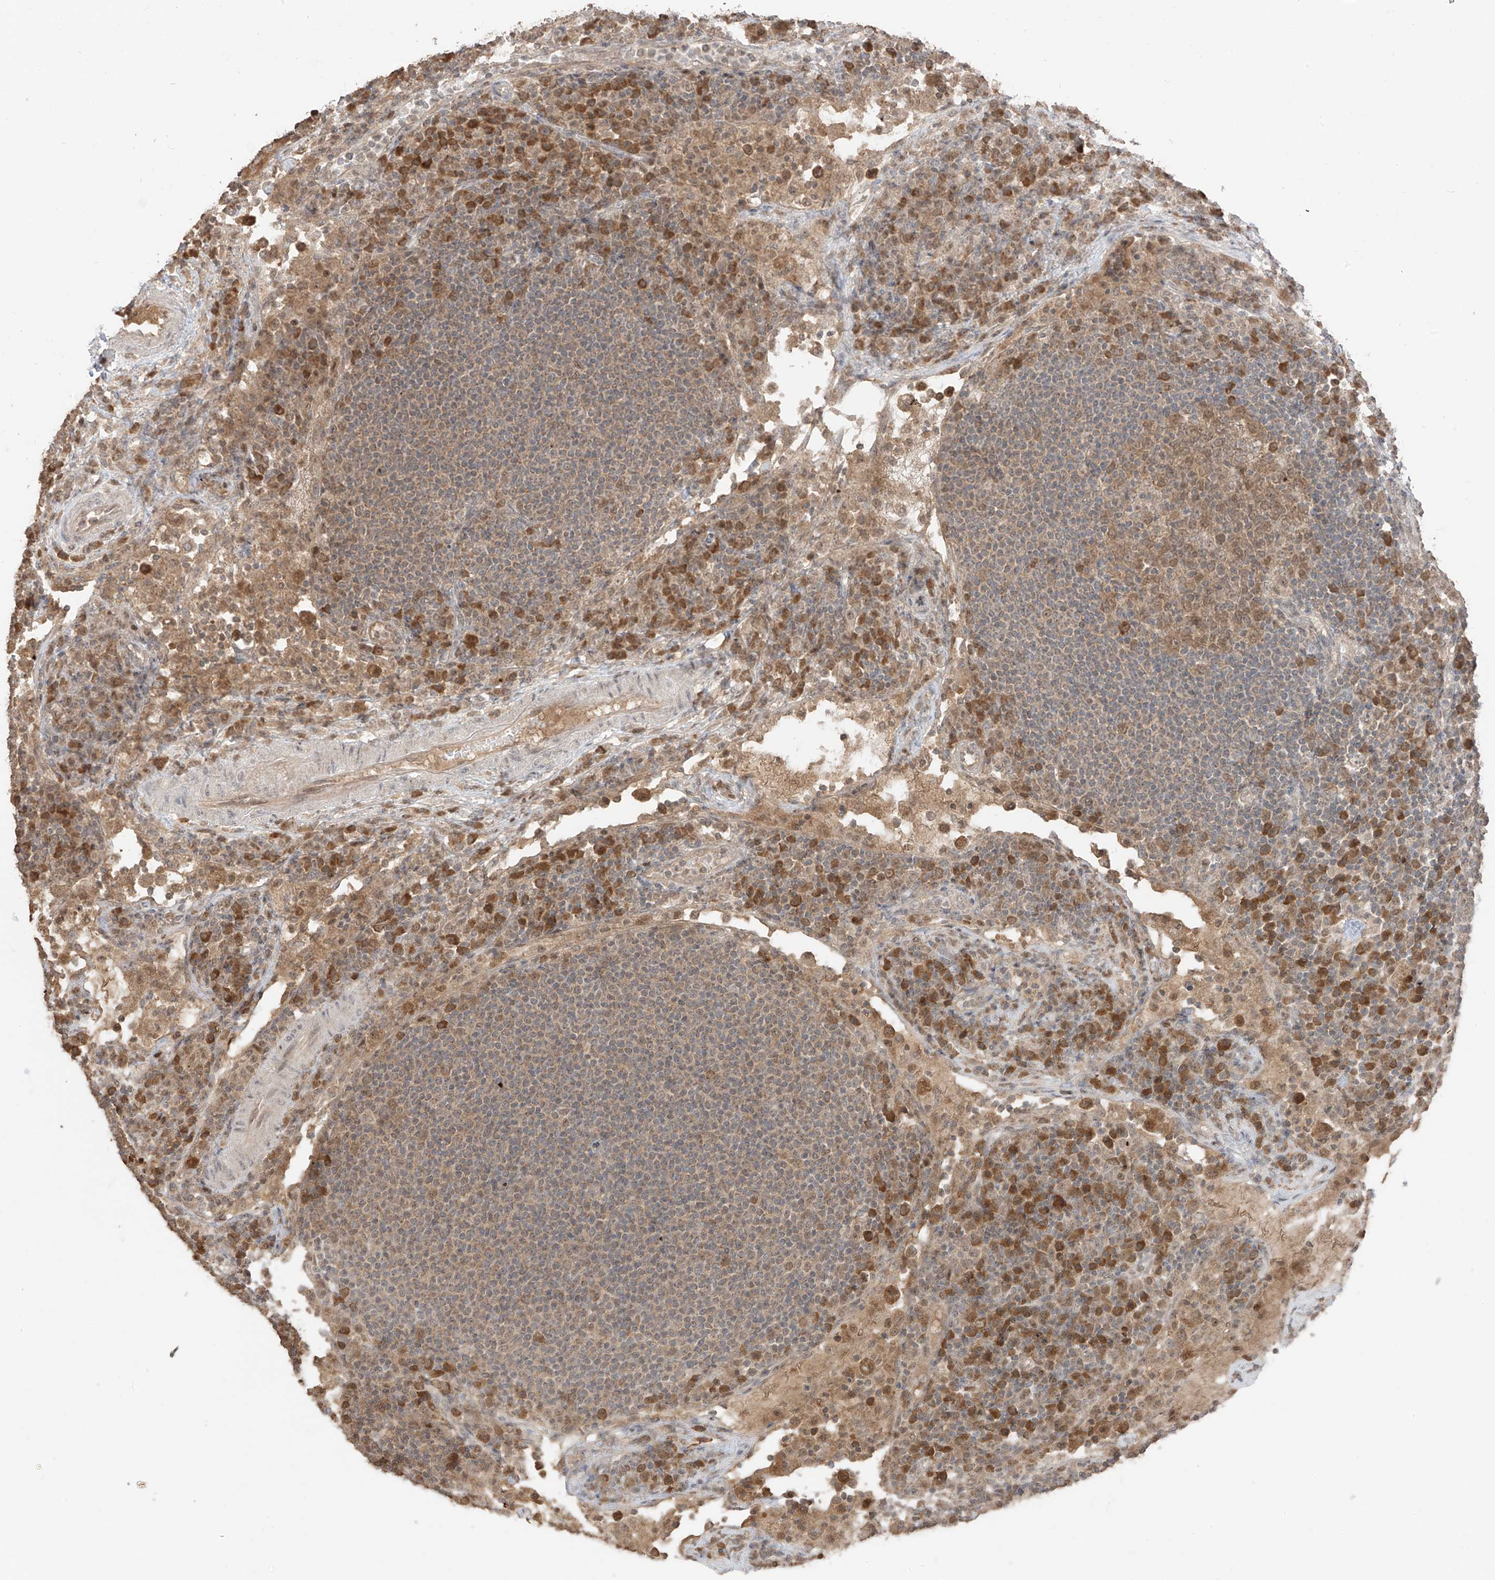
{"staining": {"intensity": "moderate", "quantity": ">75%", "location": "cytoplasmic/membranous,nuclear"}, "tissue": "lymph node", "cell_type": "Germinal center cells", "image_type": "normal", "snomed": [{"axis": "morphology", "description": "Normal tissue, NOS"}, {"axis": "topography", "description": "Lymph node"}], "caption": "The micrograph shows staining of normal lymph node, revealing moderate cytoplasmic/membranous,nuclear protein expression (brown color) within germinal center cells.", "gene": "COLGALT2", "patient": {"sex": "female", "age": 53}}